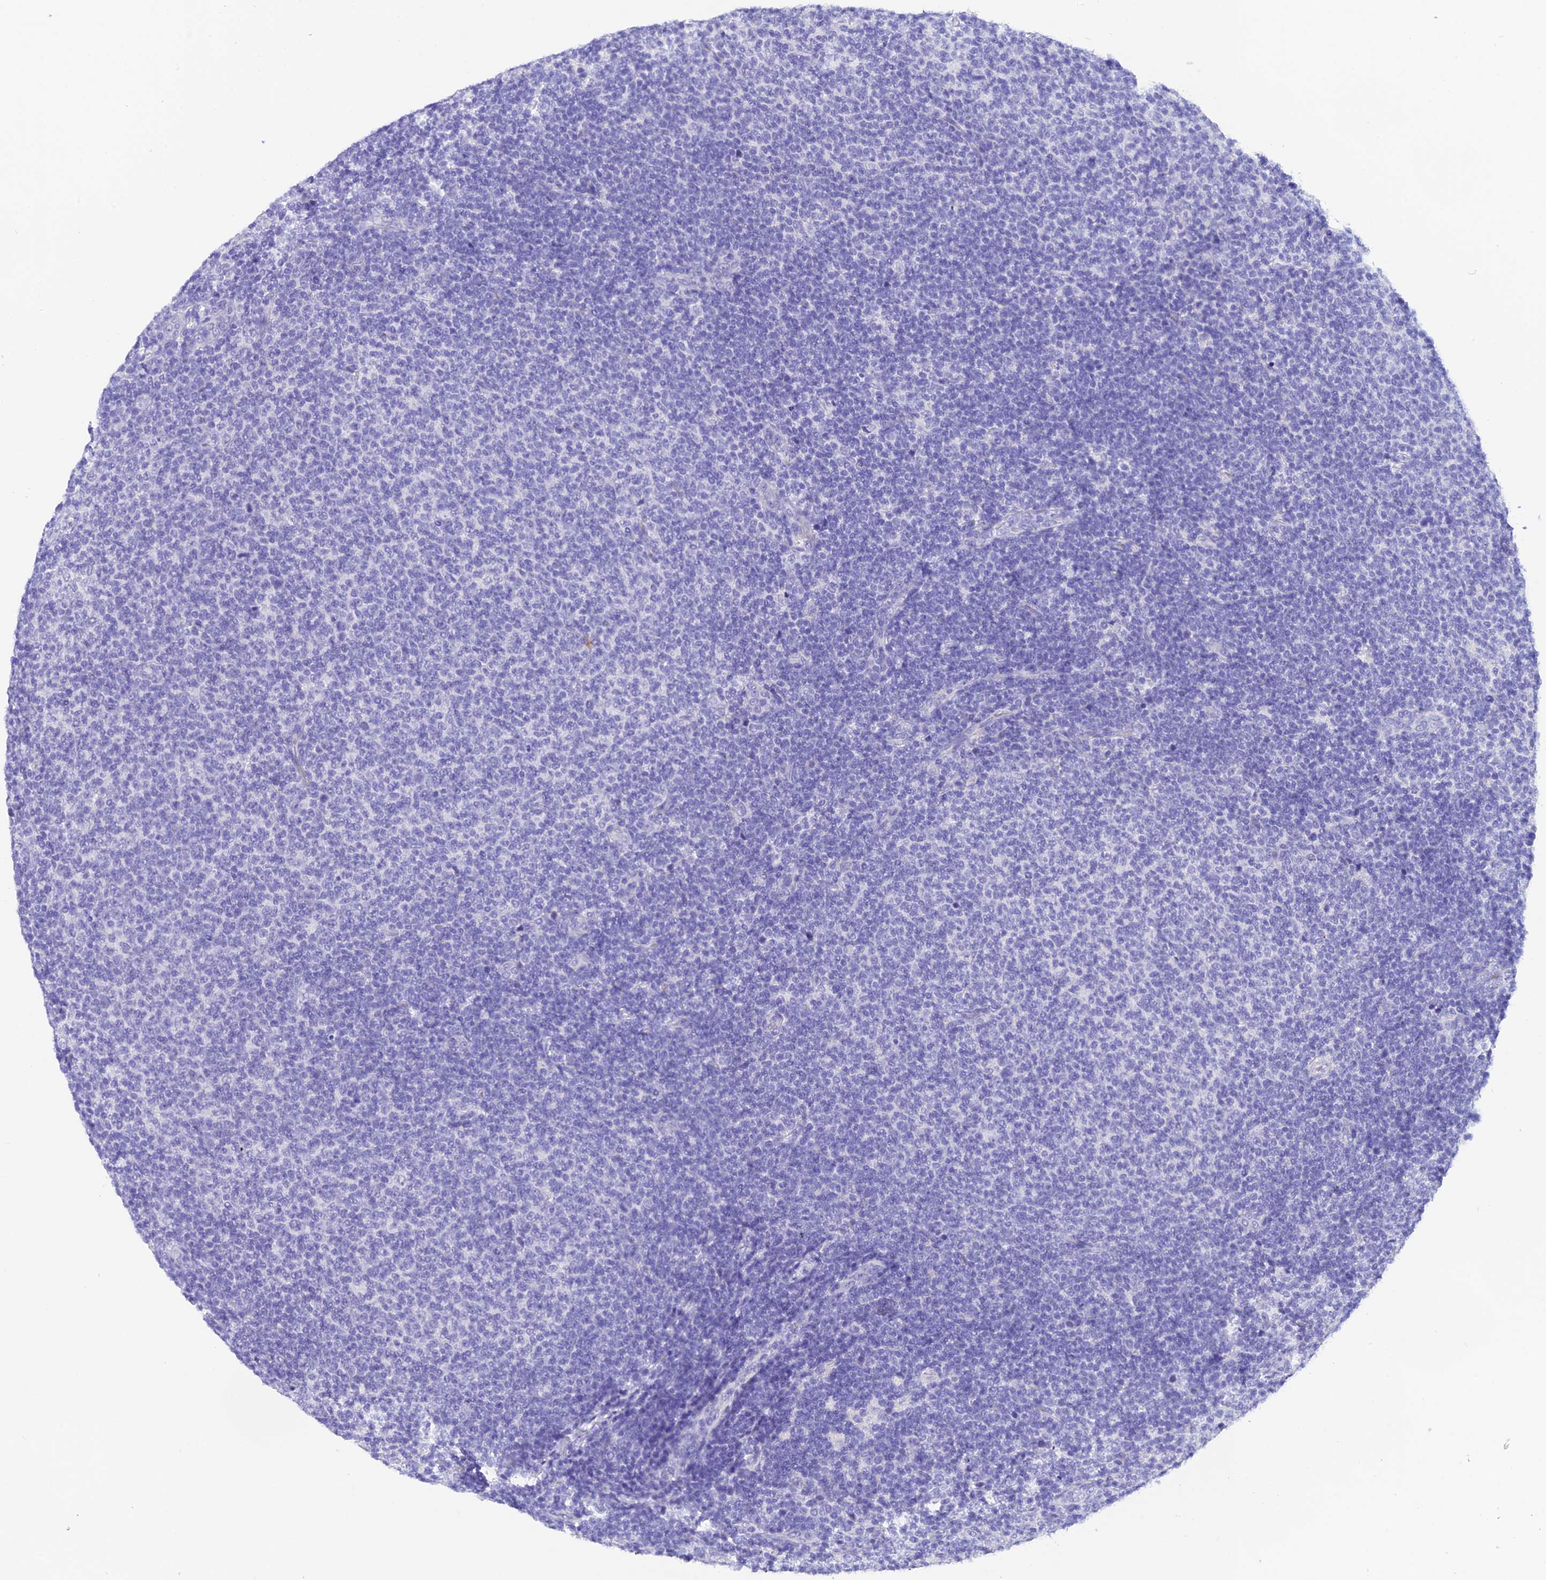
{"staining": {"intensity": "negative", "quantity": "none", "location": "none"}, "tissue": "lymphoma", "cell_type": "Tumor cells", "image_type": "cancer", "snomed": [{"axis": "morphology", "description": "Malignant lymphoma, non-Hodgkin's type, Low grade"}, {"axis": "topography", "description": "Lymph node"}], "caption": "This image is of low-grade malignant lymphoma, non-Hodgkin's type stained with IHC to label a protein in brown with the nuclei are counter-stained blue. There is no staining in tumor cells. Nuclei are stained in blue.", "gene": "KDELR3", "patient": {"sex": "male", "age": 66}}